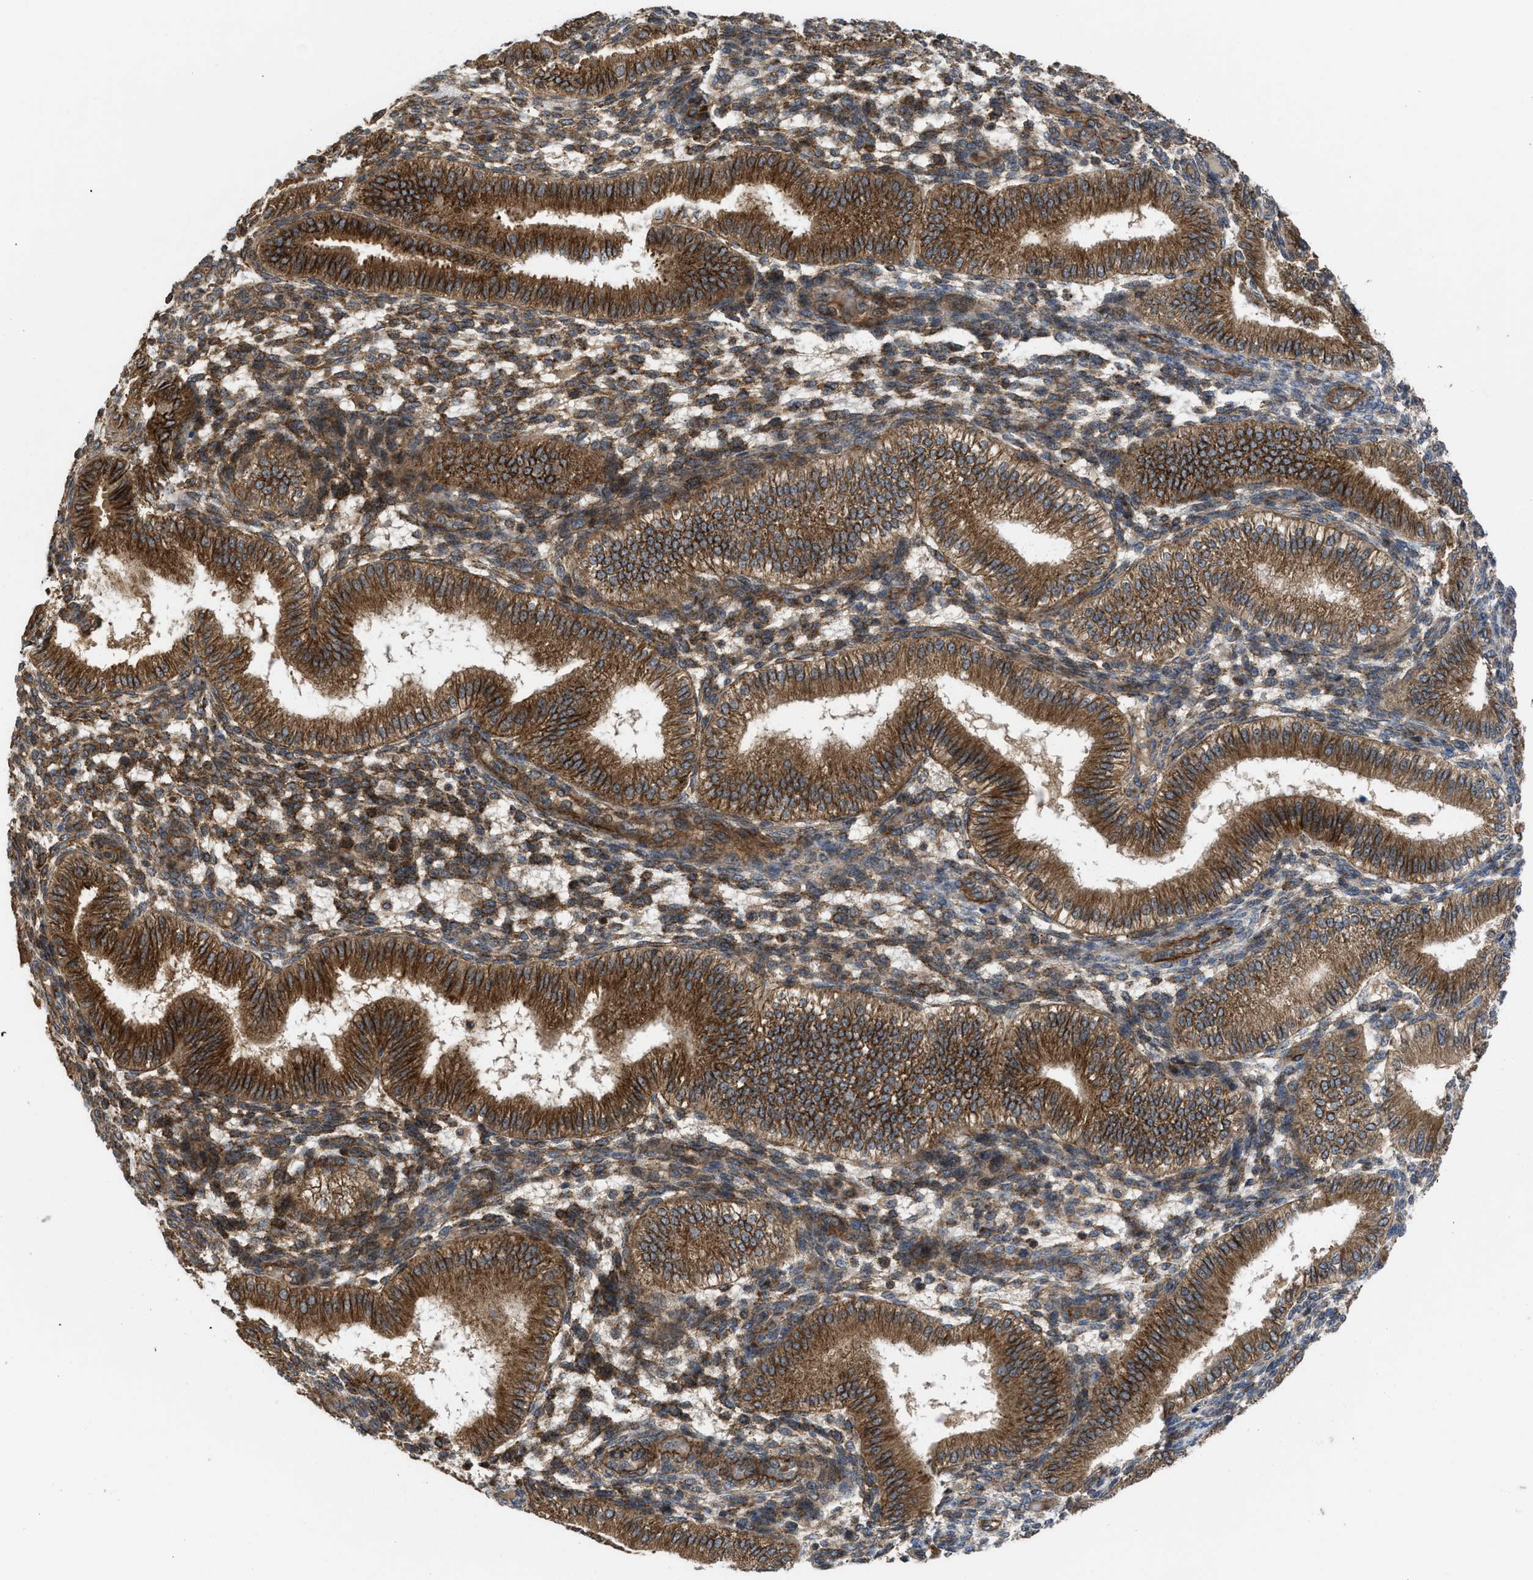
{"staining": {"intensity": "moderate", "quantity": "25%-75%", "location": "cytoplasmic/membranous"}, "tissue": "endometrium", "cell_type": "Cells in endometrial stroma", "image_type": "normal", "snomed": [{"axis": "morphology", "description": "Normal tissue, NOS"}, {"axis": "topography", "description": "Endometrium"}], "caption": "The immunohistochemical stain shows moderate cytoplasmic/membranous positivity in cells in endometrial stroma of unremarkable endometrium.", "gene": "GPATCH2L", "patient": {"sex": "female", "age": 39}}